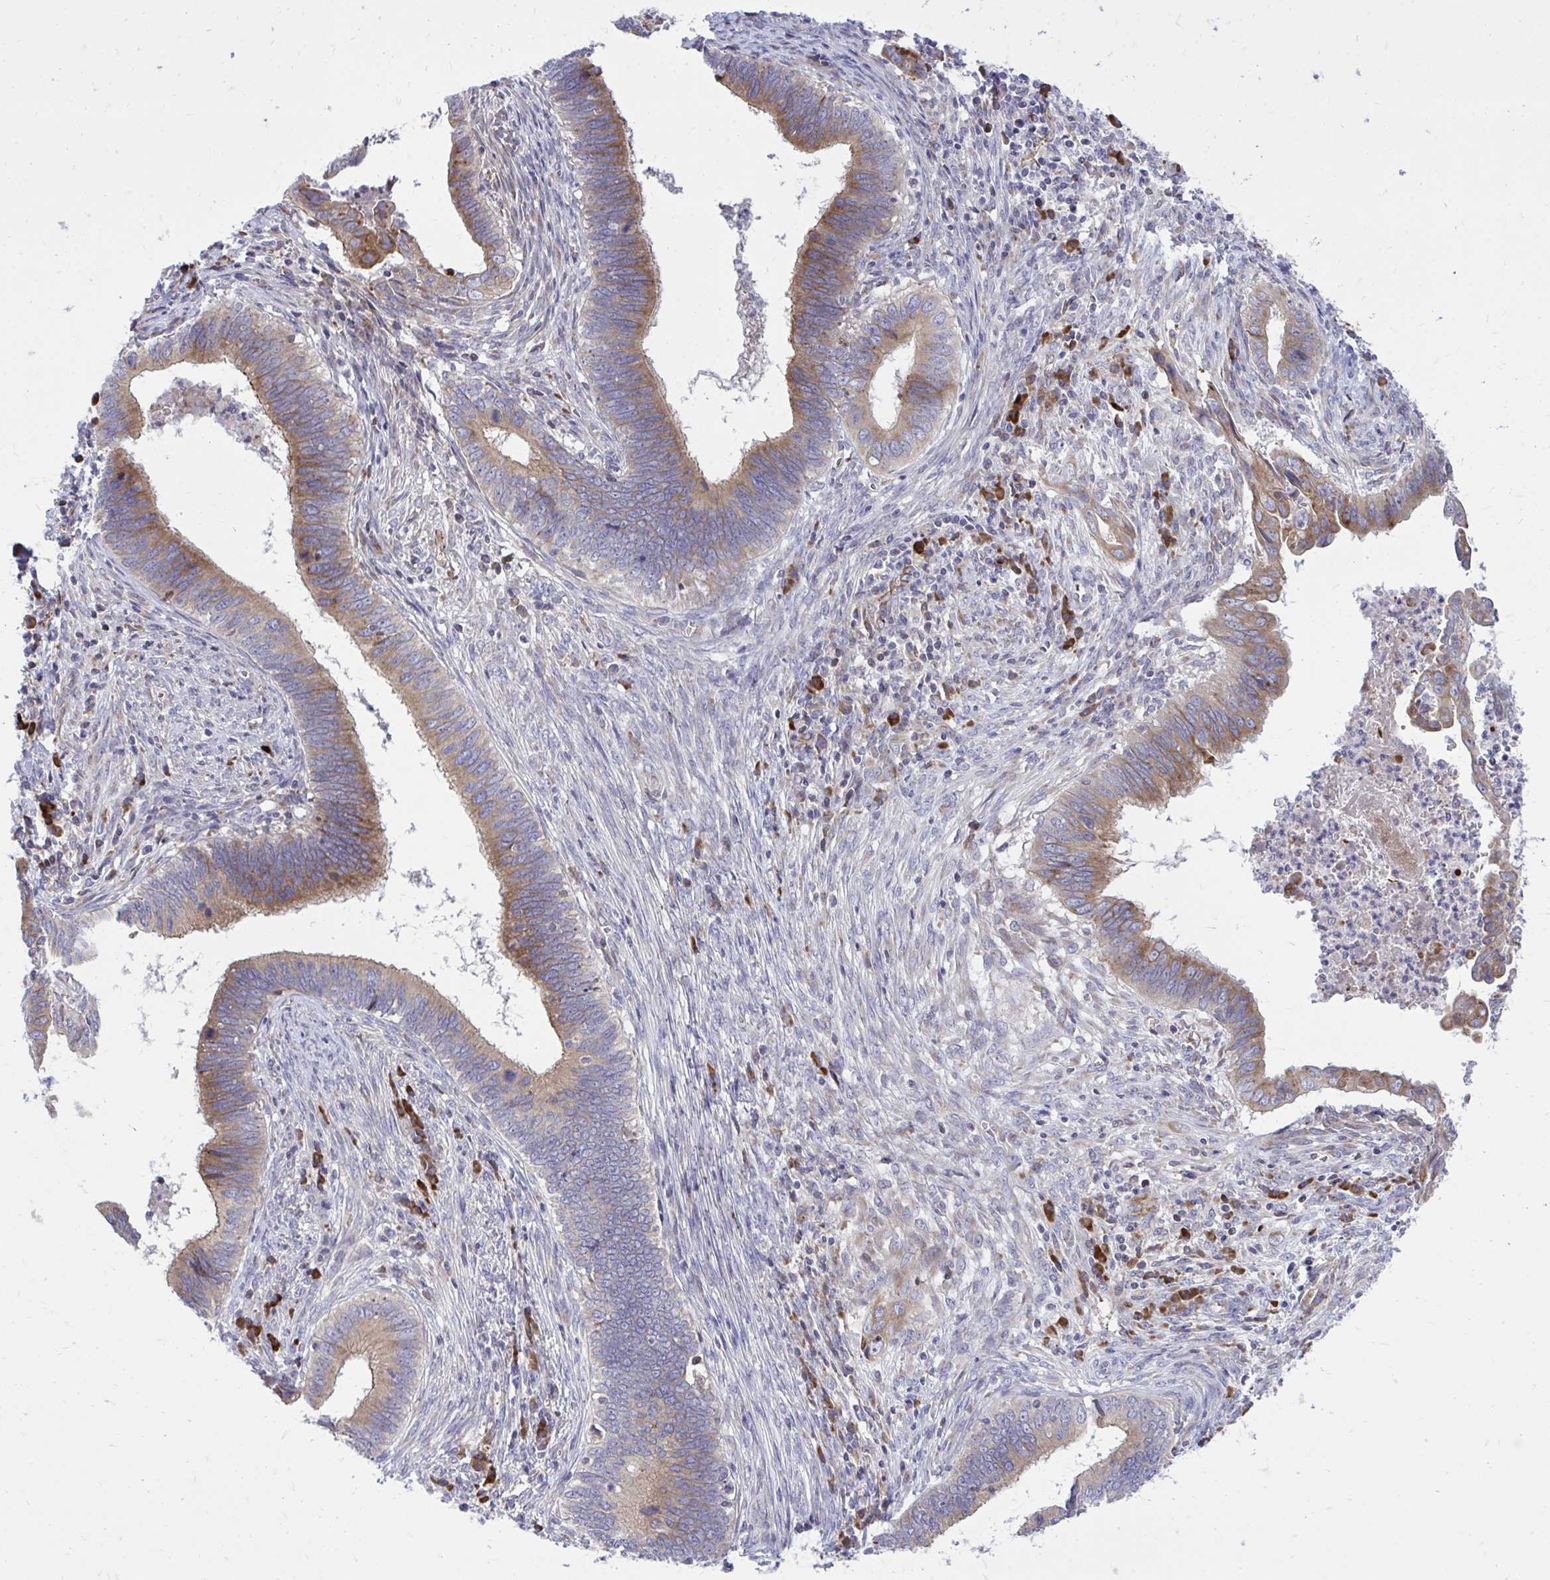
{"staining": {"intensity": "moderate", "quantity": ">75%", "location": "cytoplasmic/membranous"}, "tissue": "cervical cancer", "cell_type": "Tumor cells", "image_type": "cancer", "snomed": [{"axis": "morphology", "description": "Adenocarcinoma, NOS"}, {"axis": "topography", "description": "Cervix"}], "caption": "Cervical cancer stained for a protein displays moderate cytoplasmic/membranous positivity in tumor cells.", "gene": "METTL9", "patient": {"sex": "female", "age": 42}}